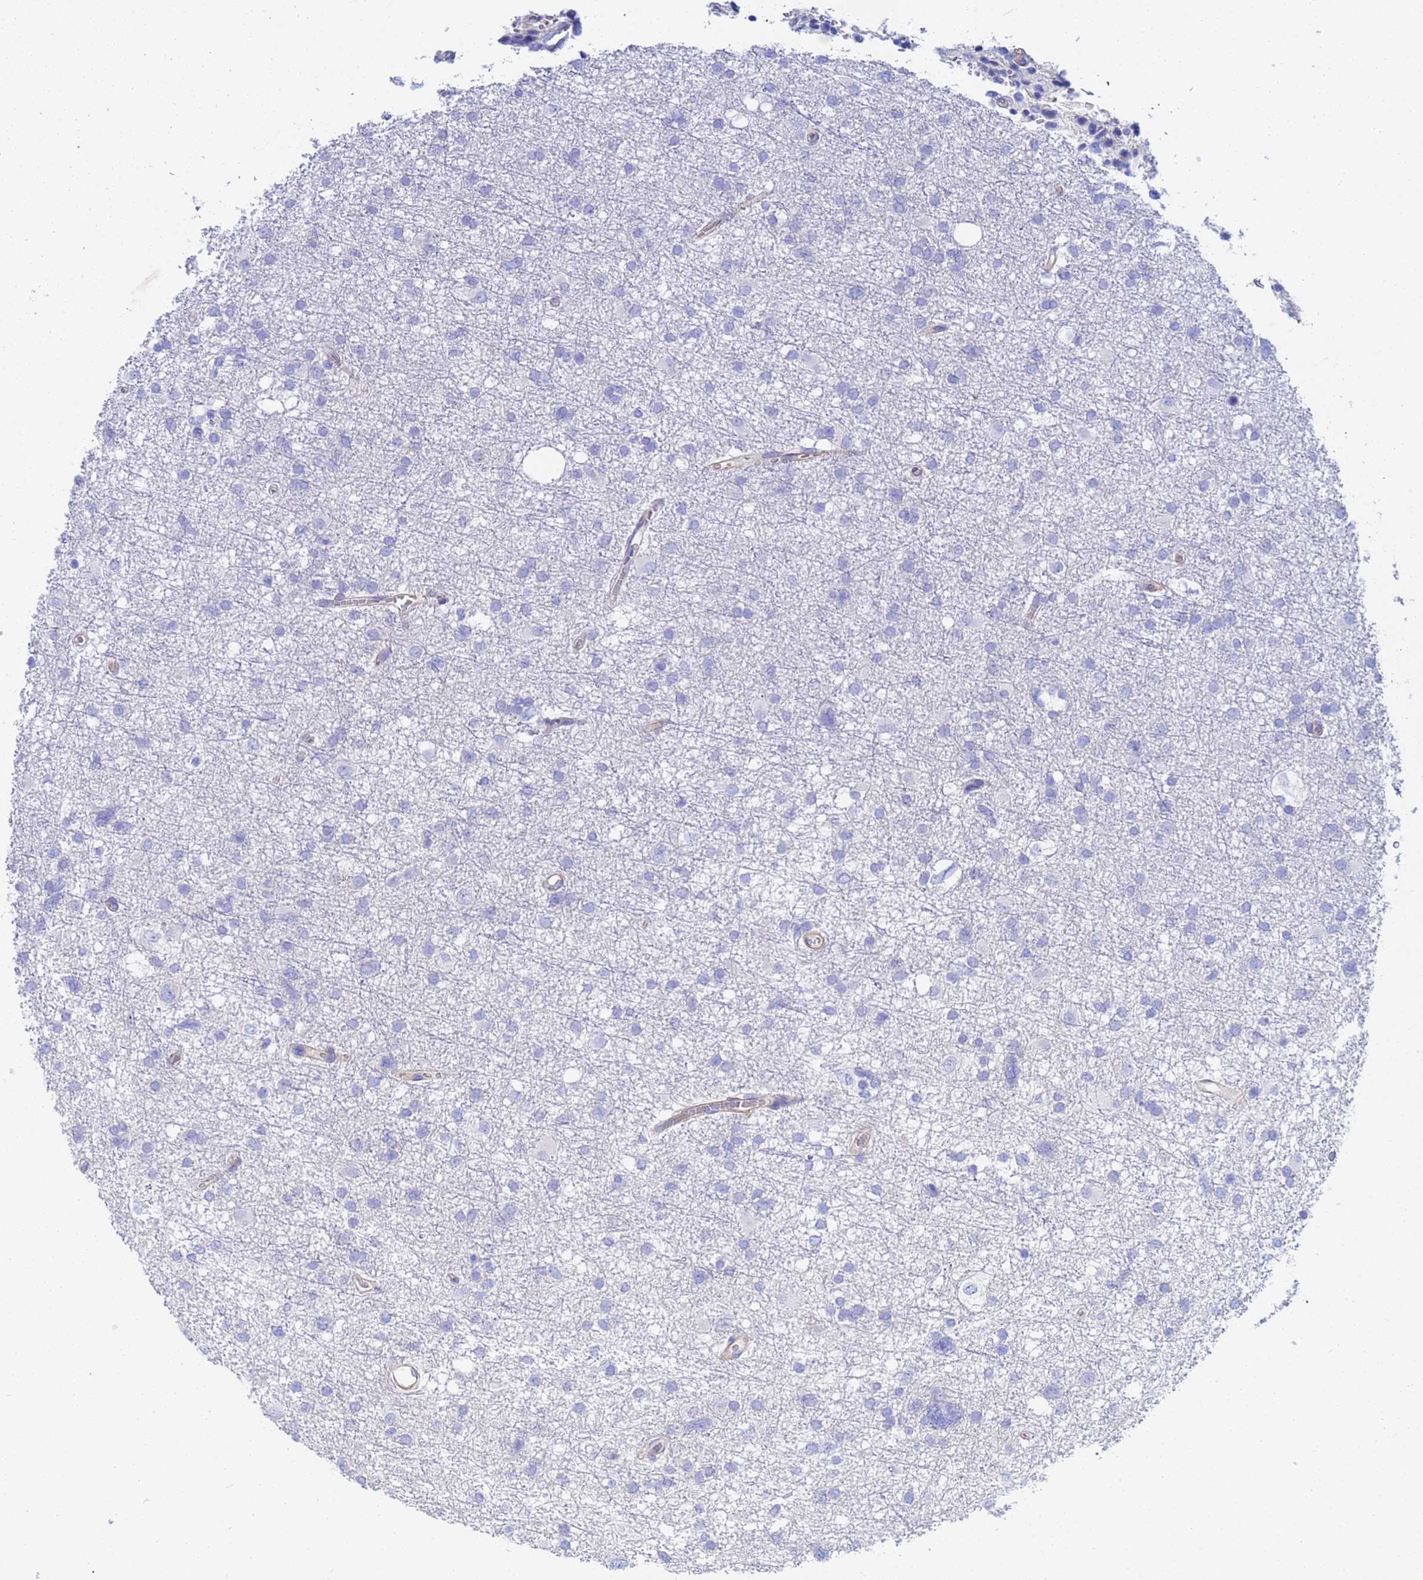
{"staining": {"intensity": "negative", "quantity": "none", "location": "none"}, "tissue": "glioma", "cell_type": "Tumor cells", "image_type": "cancer", "snomed": [{"axis": "morphology", "description": "Glioma, malignant, High grade"}, {"axis": "topography", "description": "Brain"}], "caption": "An immunohistochemistry (IHC) photomicrograph of glioma is shown. There is no staining in tumor cells of glioma.", "gene": "CST4", "patient": {"sex": "male", "age": 61}}